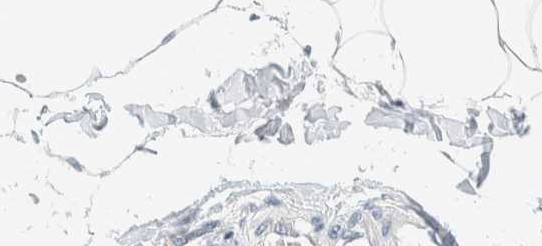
{"staining": {"intensity": "negative", "quantity": "none", "location": "none"}, "tissue": "adipose tissue", "cell_type": "Adipocytes", "image_type": "normal", "snomed": [{"axis": "morphology", "description": "Normal tissue, NOS"}, {"axis": "morphology", "description": "Adenocarcinoma, NOS"}, {"axis": "topography", "description": "Colon"}, {"axis": "topography", "description": "Peripheral nerve tissue"}], "caption": "IHC micrograph of normal adipose tissue: adipose tissue stained with DAB exhibits no significant protein positivity in adipocytes.", "gene": "AARSD1", "patient": {"sex": "male", "age": 14}}